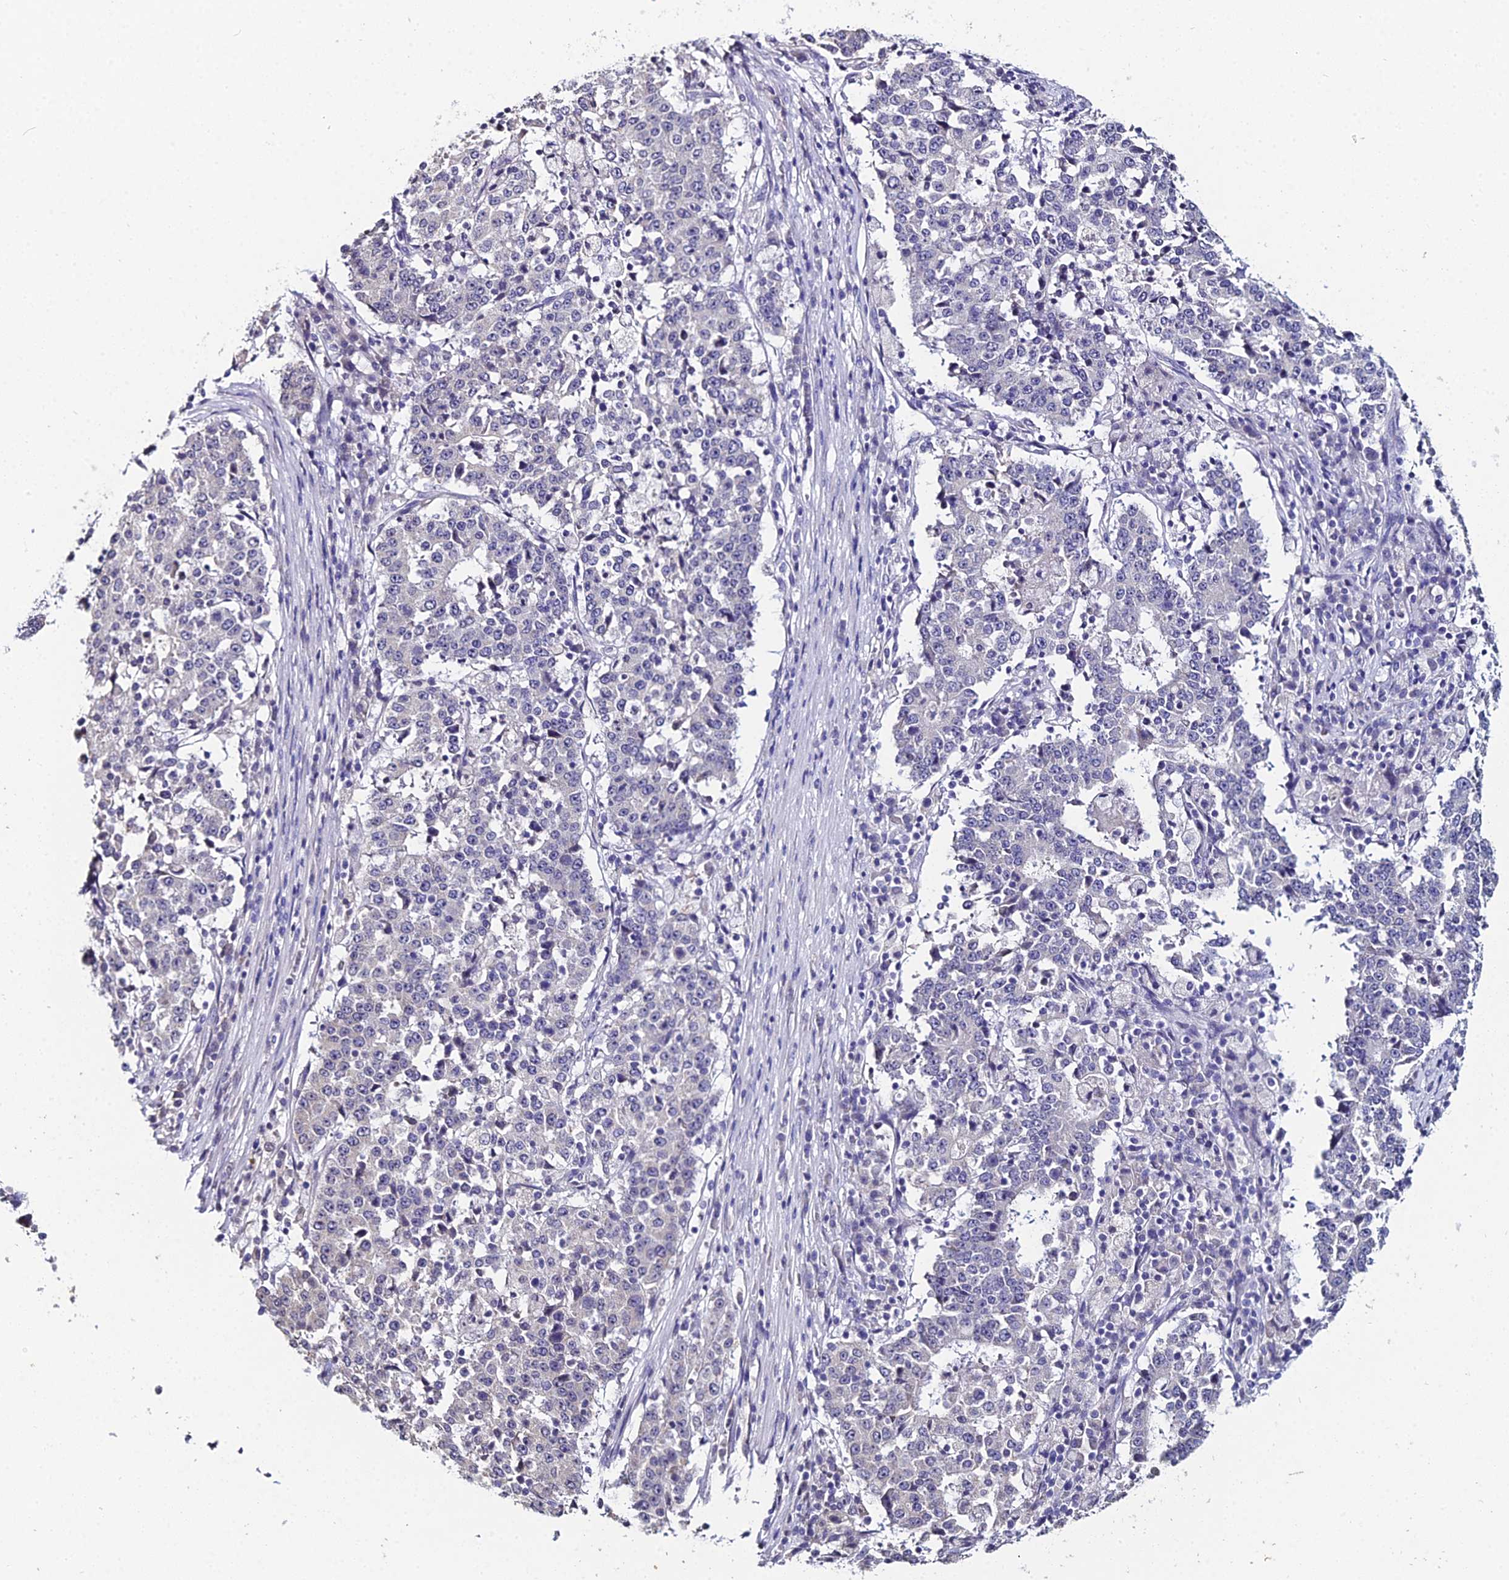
{"staining": {"intensity": "negative", "quantity": "none", "location": "none"}, "tissue": "stomach cancer", "cell_type": "Tumor cells", "image_type": "cancer", "snomed": [{"axis": "morphology", "description": "Adenocarcinoma, NOS"}, {"axis": "topography", "description": "Stomach"}], "caption": "High magnification brightfield microscopy of stomach adenocarcinoma stained with DAB (brown) and counterstained with hematoxylin (blue): tumor cells show no significant positivity.", "gene": "PRR22", "patient": {"sex": "male", "age": 59}}